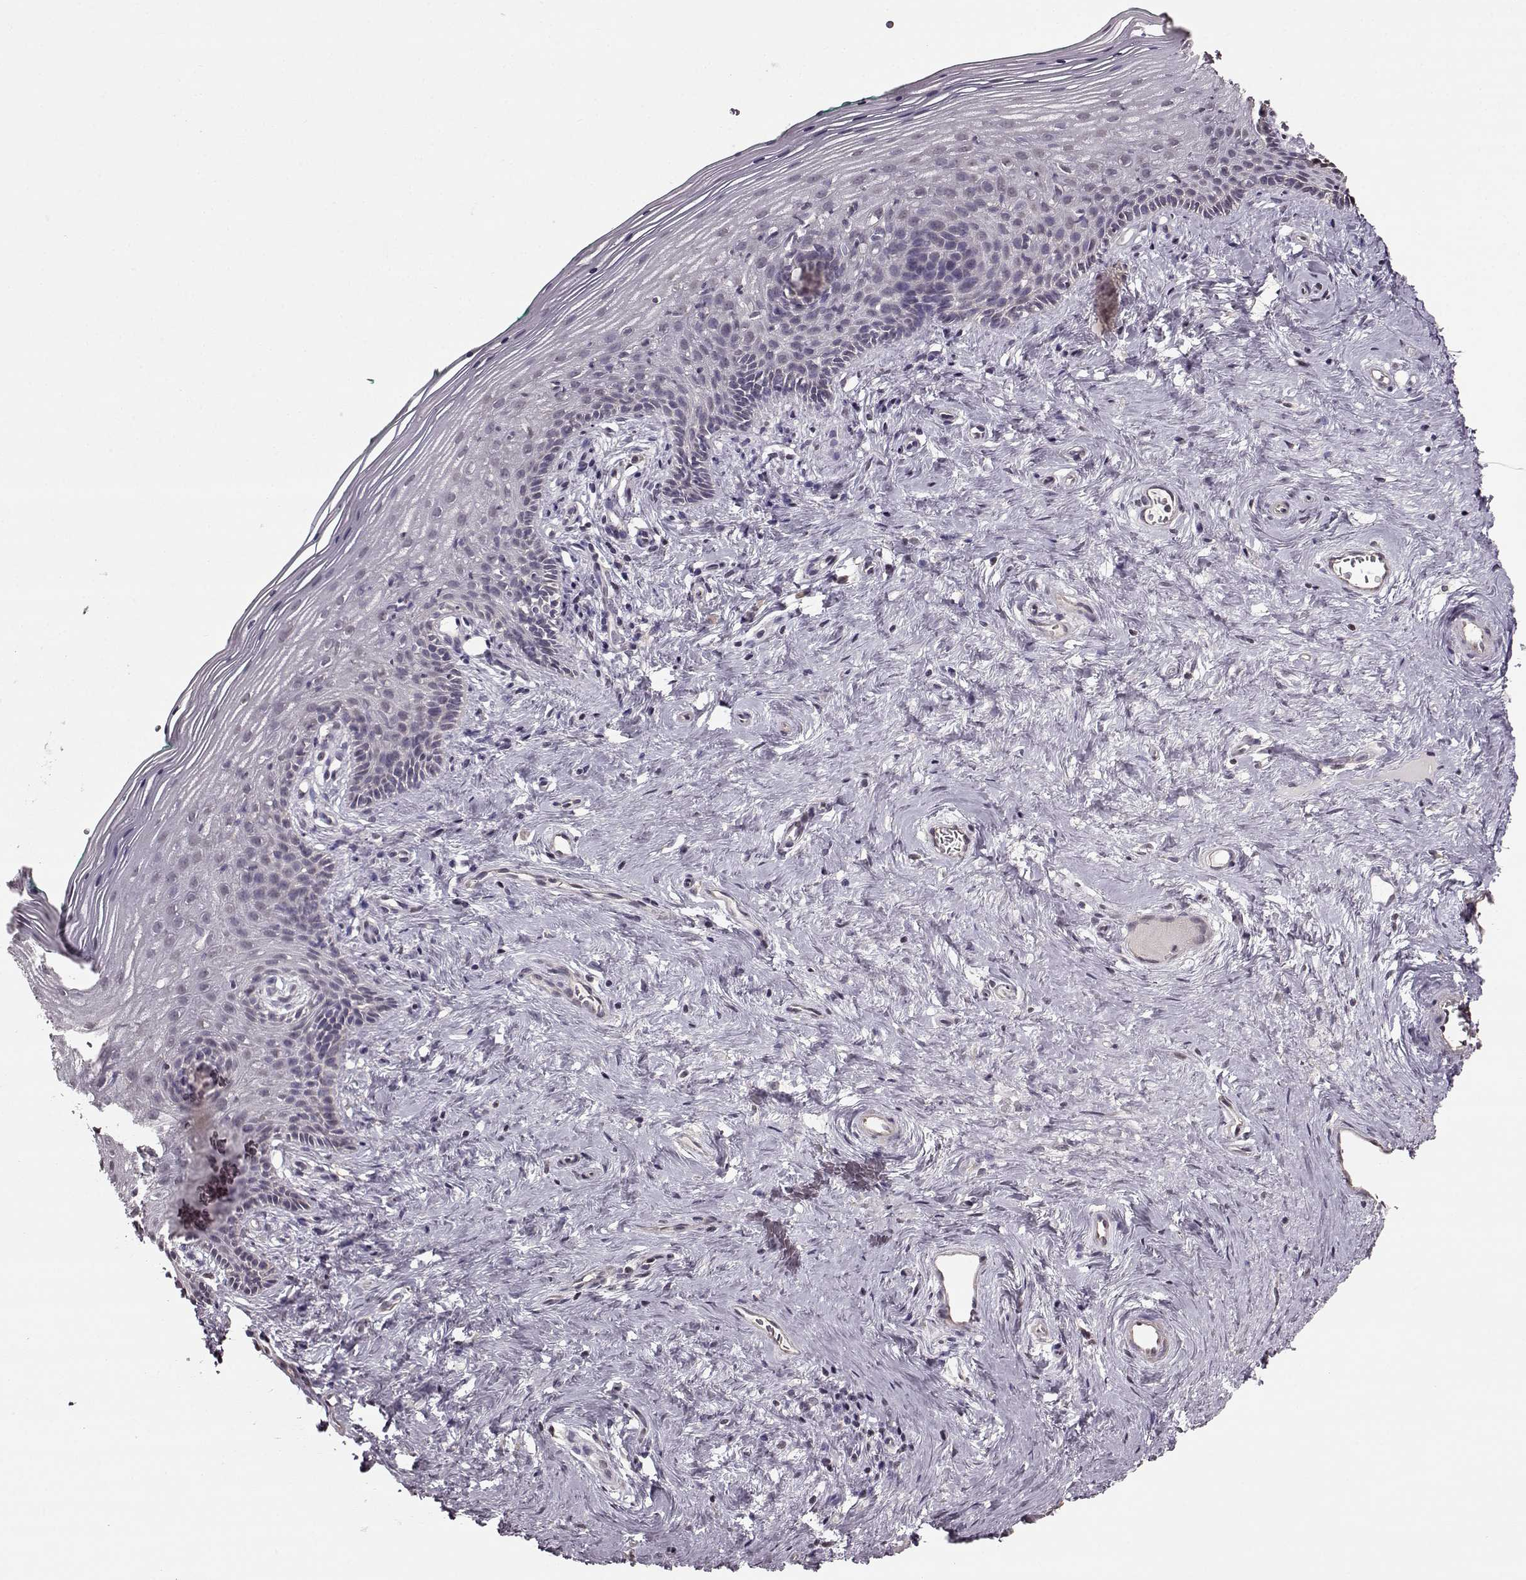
{"staining": {"intensity": "negative", "quantity": "none", "location": "none"}, "tissue": "vagina", "cell_type": "Squamous epithelial cells", "image_type": "normal", "snomed": [{"axis": "morphology", "description": "Normal tissue, NOS"}, {"axis": "topography", "description": "Vagina"}], "caption": "A high-resolution micrograph shows immunohistochemistry staining of benign vagina, which reveals no significant staining in squamous epithelial cells. (Immunohistochemistry, brightfield microscopy, high magnification).", "gene": "FSHB", "patient": {"sex": "female", "age": 45}}